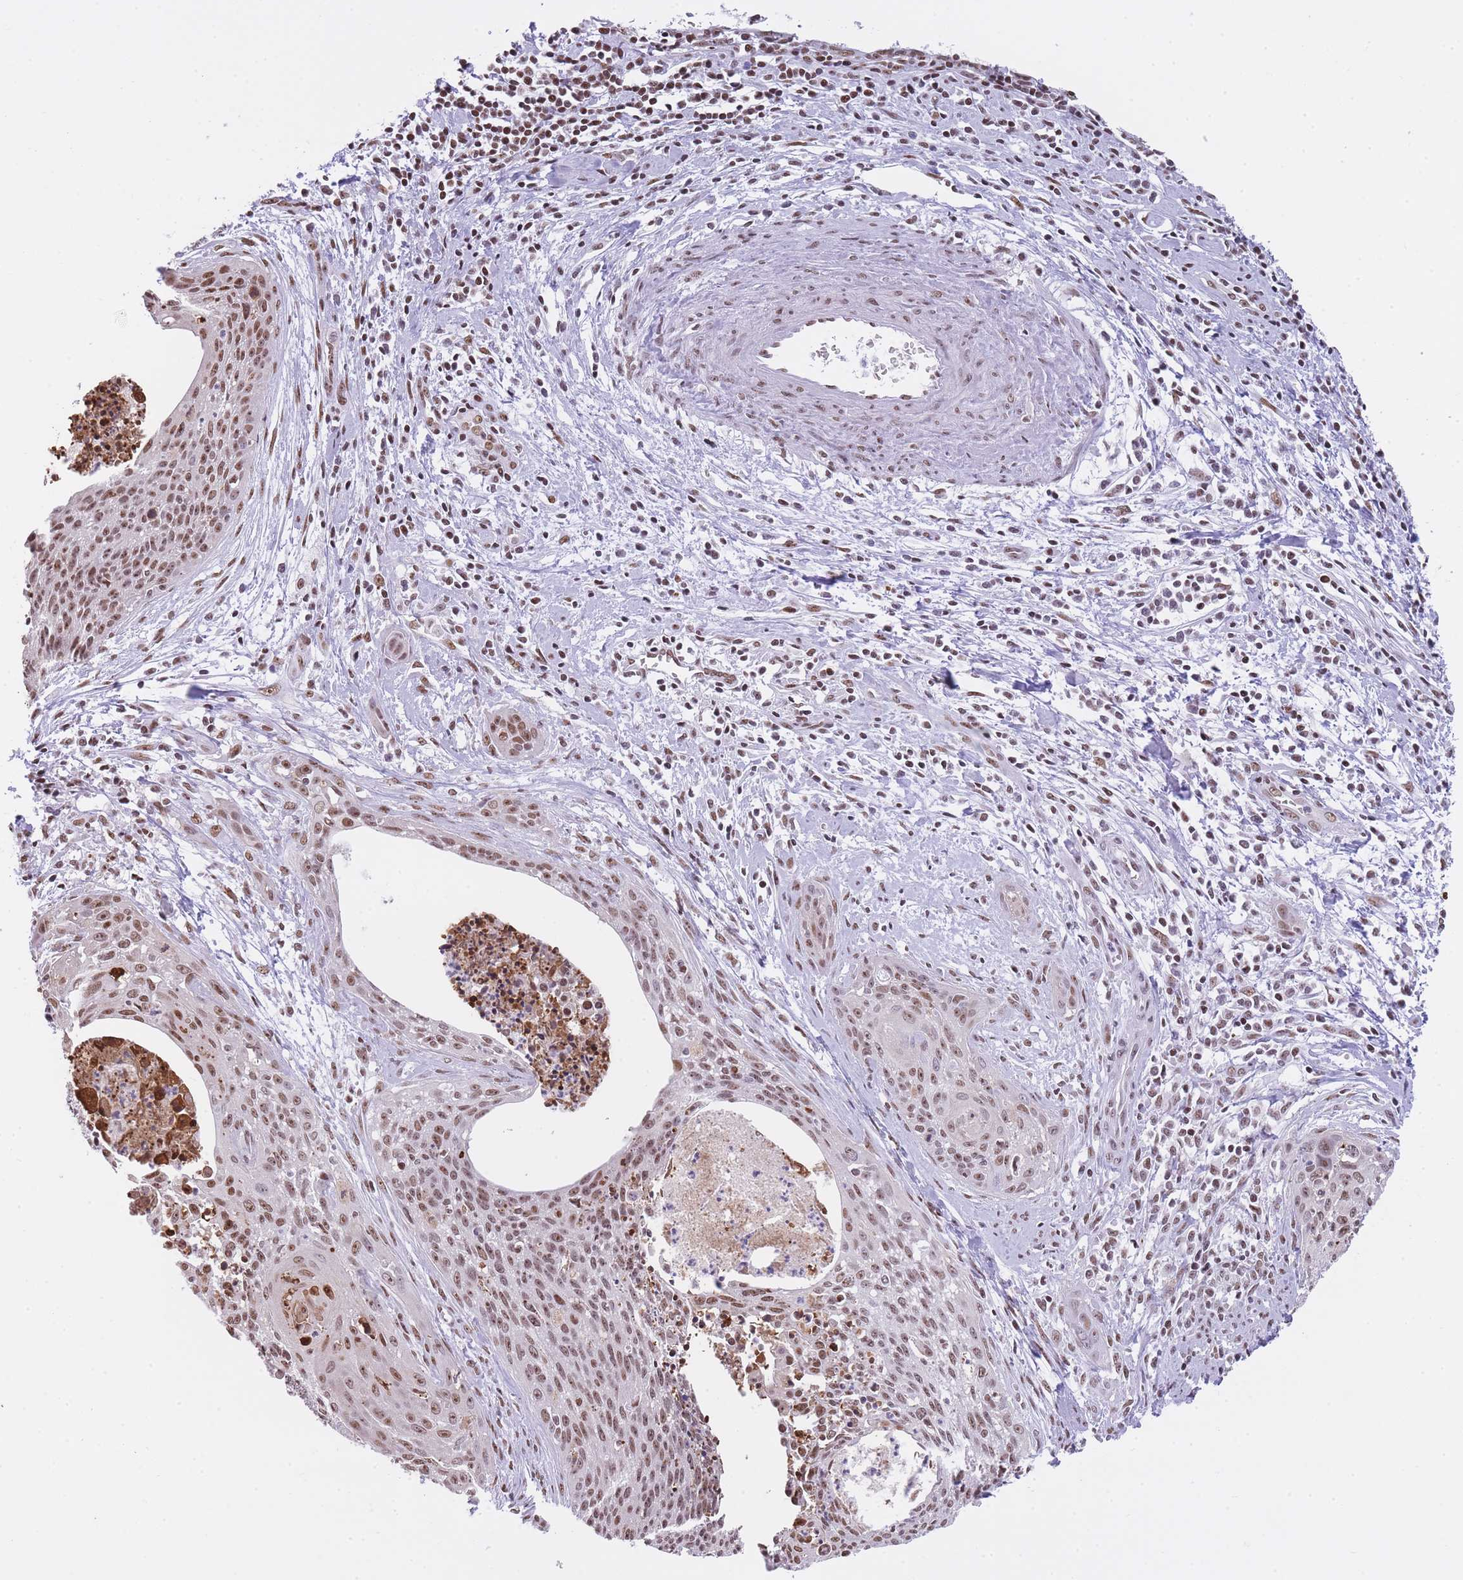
{"staining": {"intensity": "moderate", "quantity": "25%-75%", "location": "nuclear"}, "tissue": "cervical cancer", "cell_type": "Tumor cells", "image_type": "cancer", "snomed": [{"axis": "morphology", "description": "Squamous cell carcinoma, NOS"}, {"axis": "topography", "description": "Cervix"}], "caption": "IHC photomicrograph of human squamous cell carcinoma (cervical) stained for a protein (brown), which exhibits medium levels of moderate nuclear positivity in approximately 25%-75% of tumor cells.", "gene": "EVC2", "patient": {"sex": "female", "age": 55}}